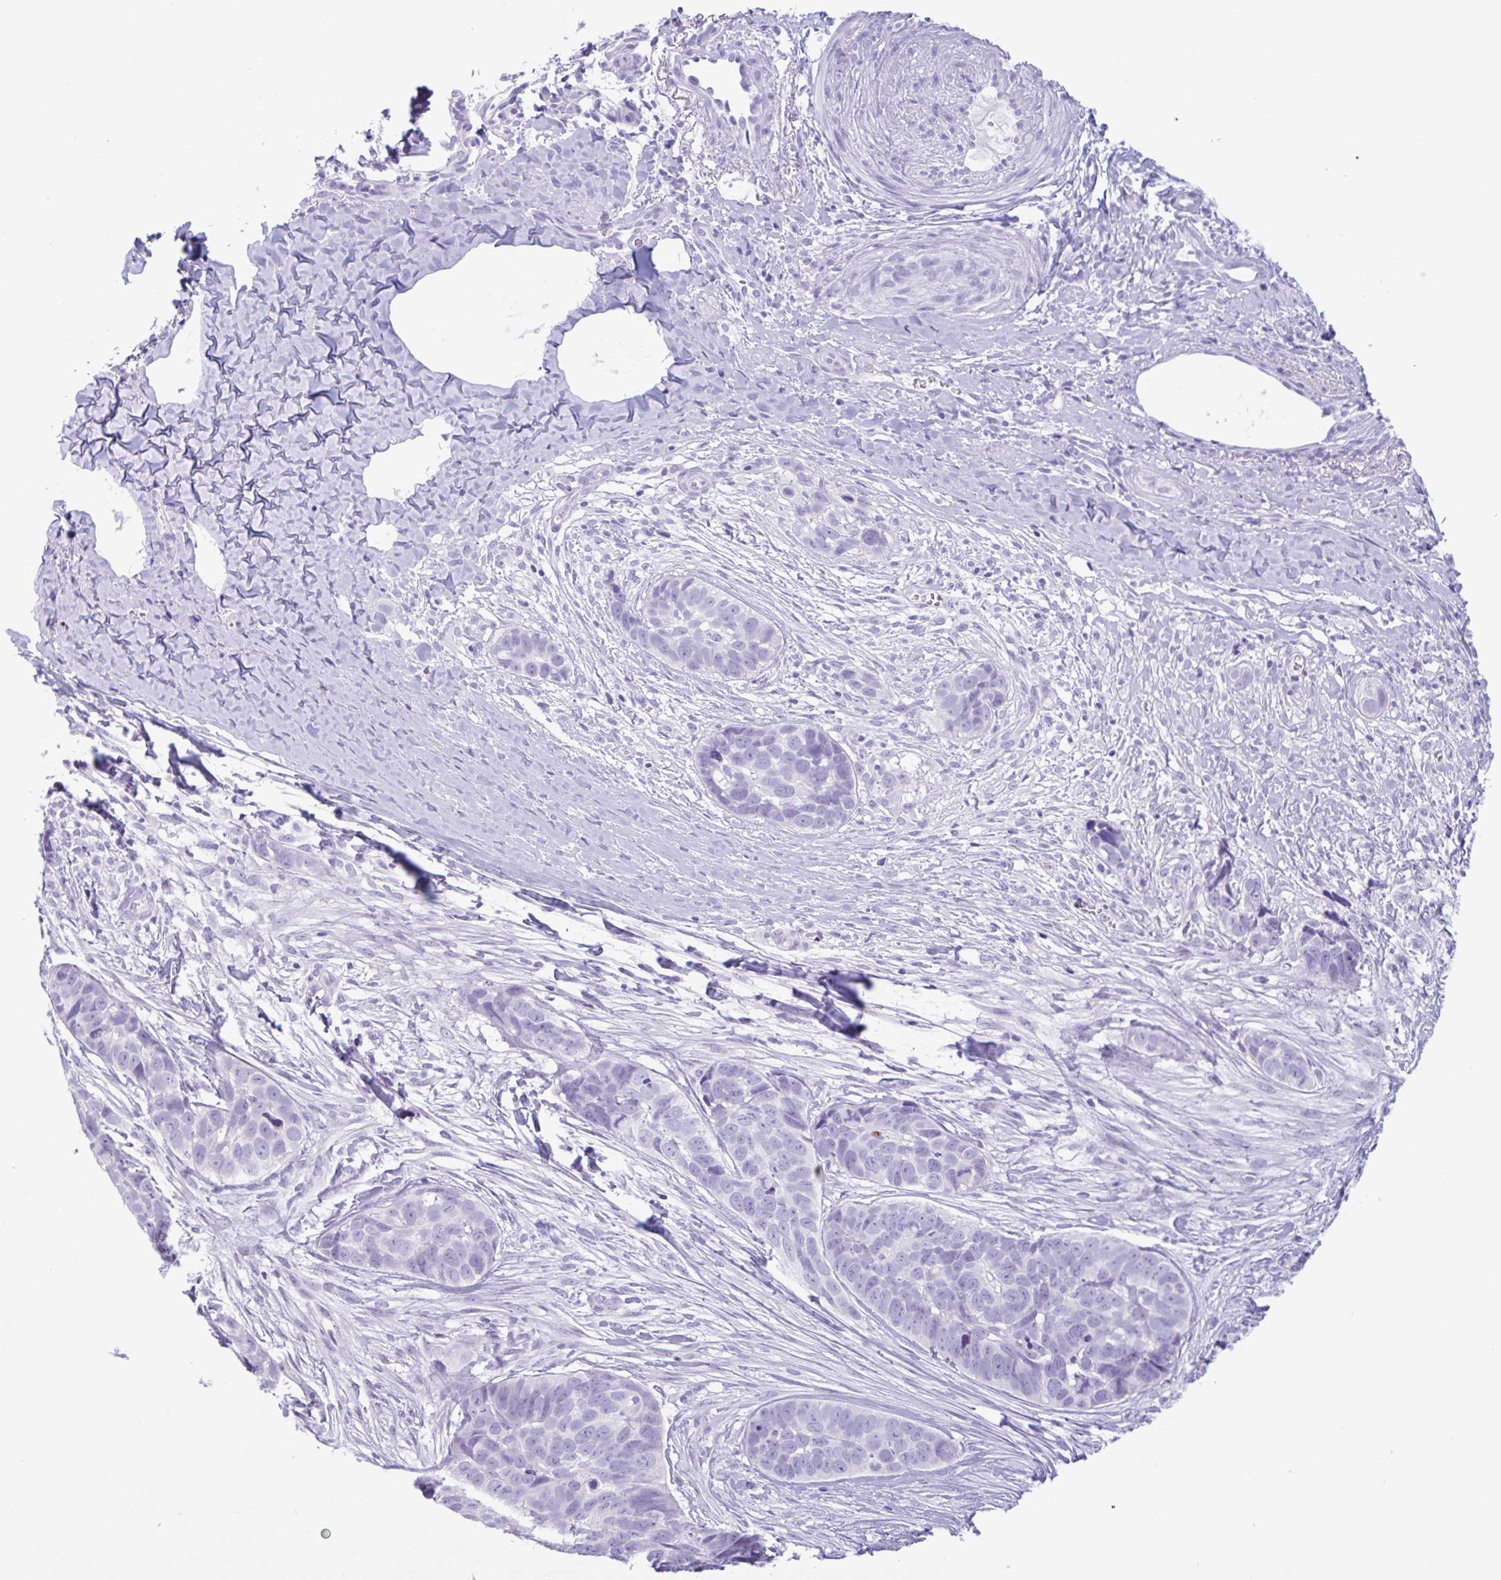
{"staining": {"intensity": "negative", "quantity": "none", "location": "none"}, "tissue": "skin cancer", "cell_type": "Tumor cells", "image_type": "cancer", "snomed": [{"axis": "morphology", "description": "Basal cell carcinoma"}, {"axis": "topography", "description": "Skin"}], "caption": "Human basal cell carcinoma (skin) stained for a protein using IHC exhibits no positivity in tumor cells.", "gene": "CTSE", "patient": {"sex": "female", "age": 82}}